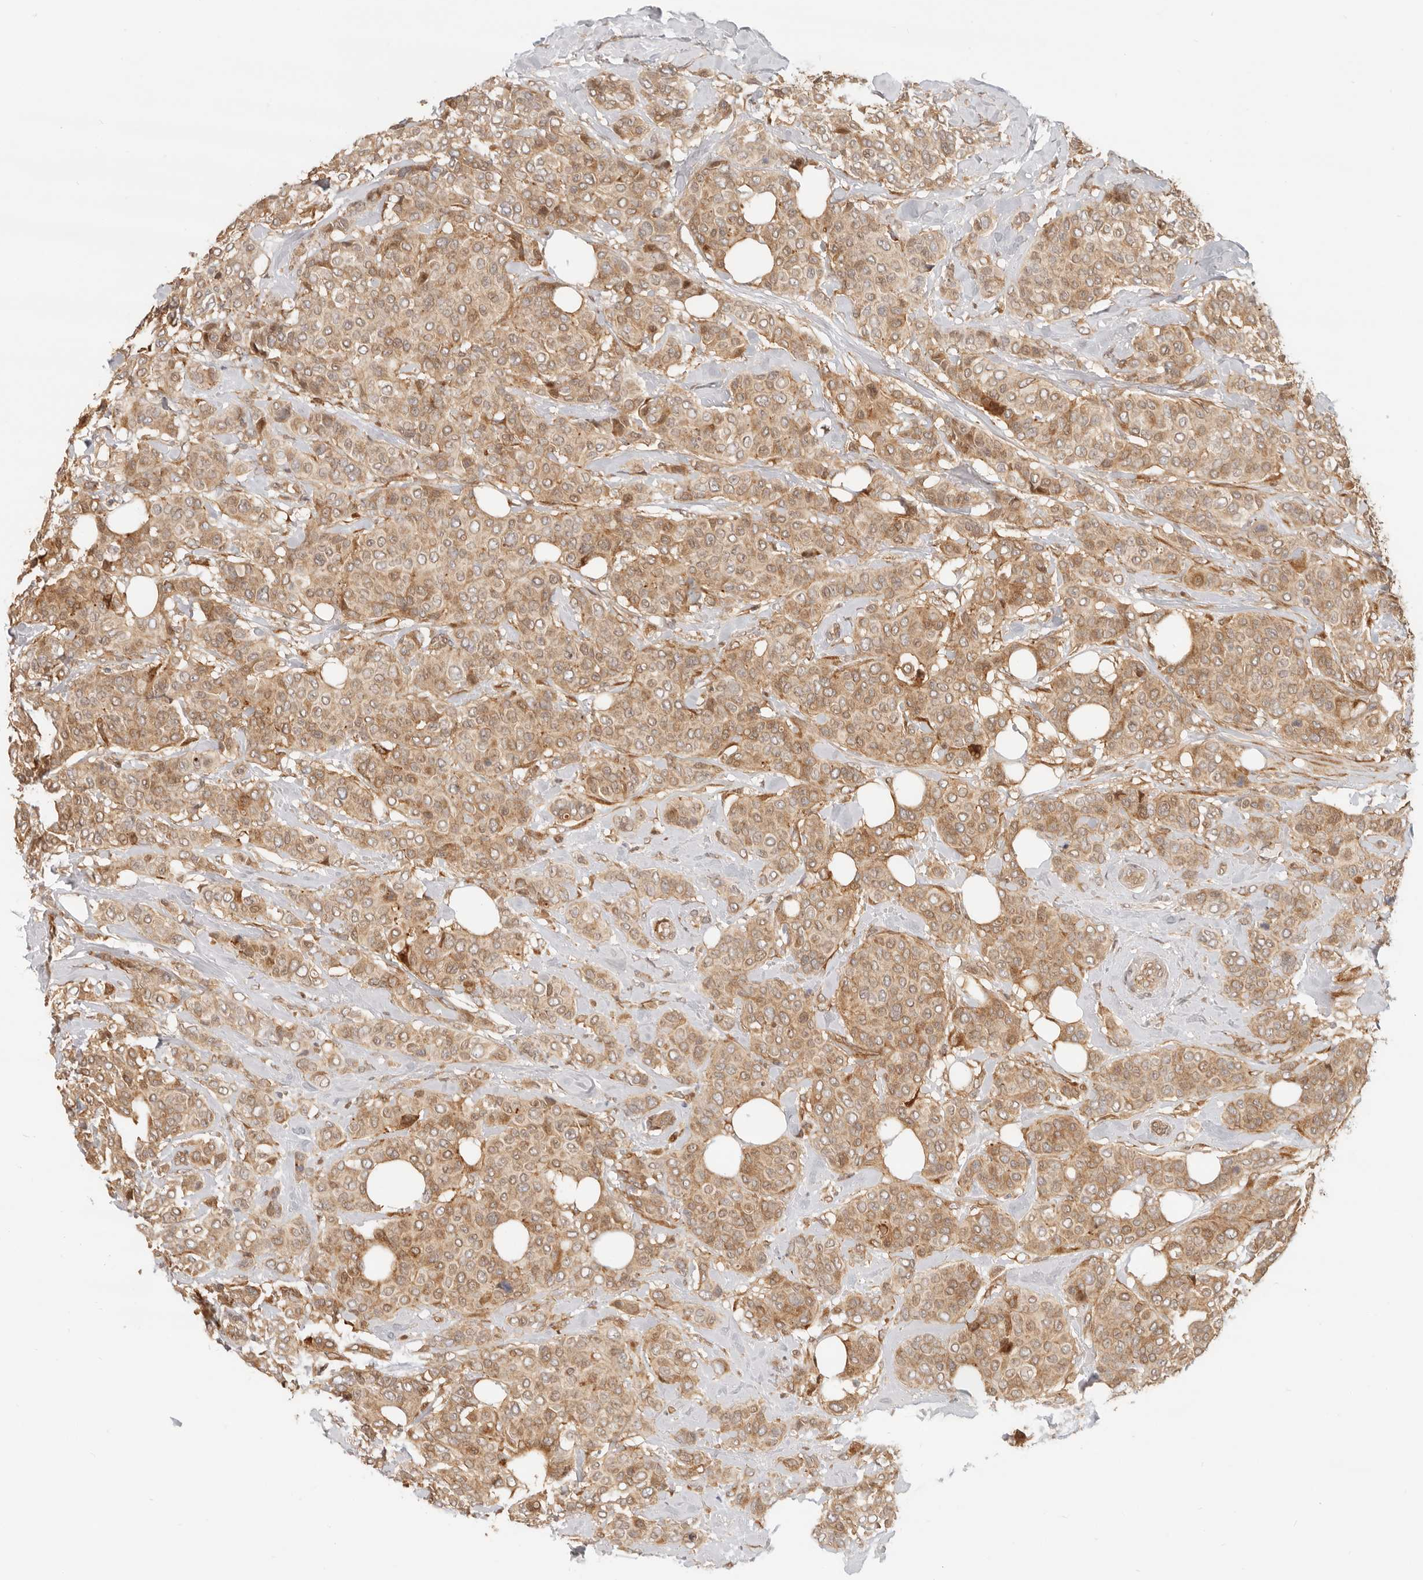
{"staining": {"intensity": "moderate", "quantity": ">75%", "location": "cytoplasmic/membranous"}, "tissue": "breast cancer", "cell_type": "Tumor cells", "image_type": "cancer", "snomed": [{"axis": "morphology", "description": "Lobular carcinoma"}, {"axis": "topography", "description": "Breast"}], "caption": "Tumor cells reveal moderate cytoplasmic/membranous positivity in about >75% of cells in lobular carcinoma (breast).", "gene": "TUFT1", "patient": {"sex": "female", "age": 51}}